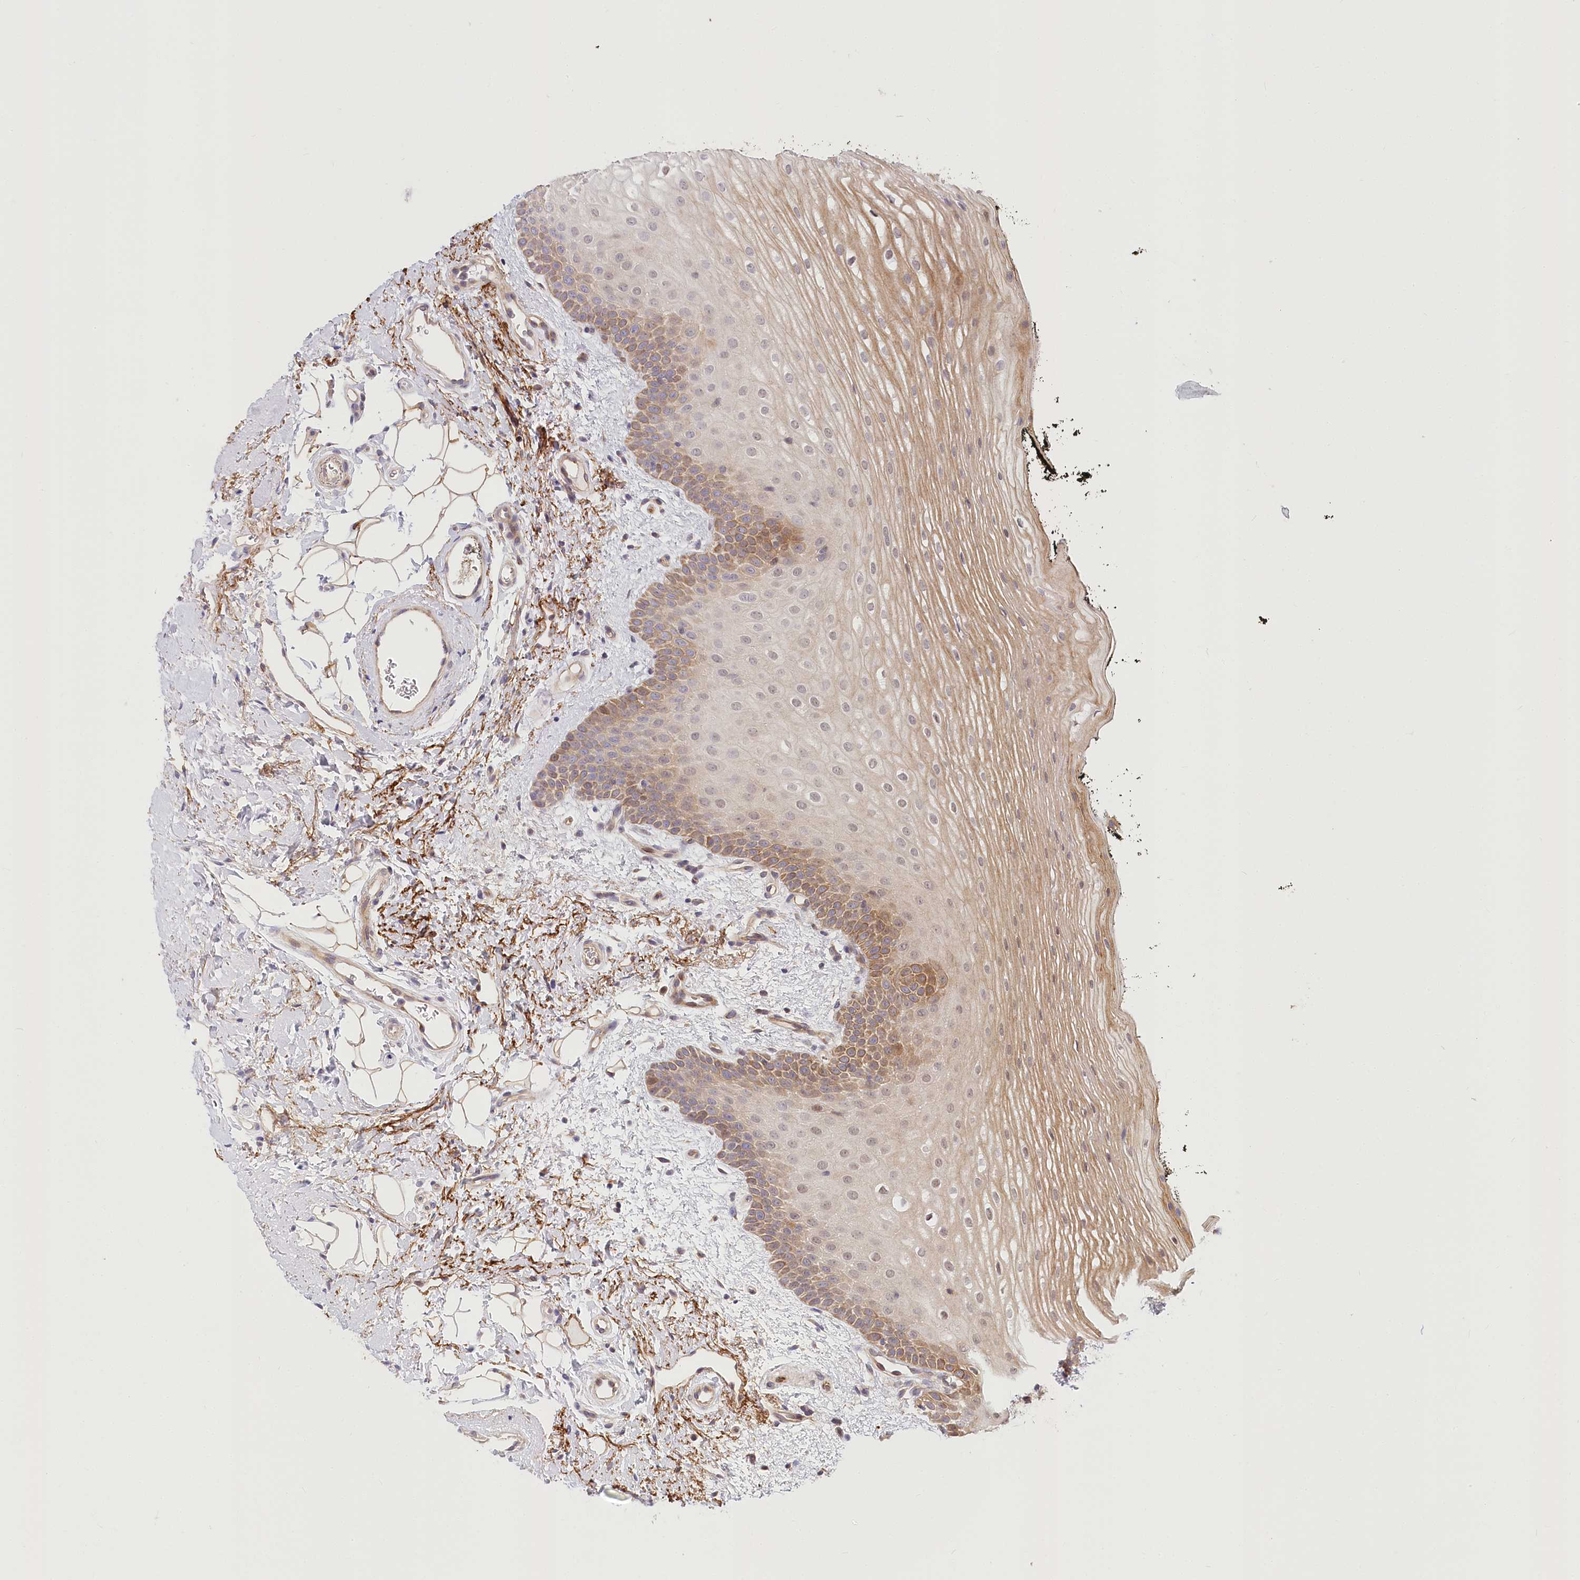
{"staining": {"intensity": "moderate", "quantity": "25%-75%", "location": "cytoplasmic/membranous,nuclear"}, "tissue": "oral mucosa", "cell_type": "Squamous epithelial cells", "image_type": "normal", "snomed": [{"axis": "morphology", "description": "No evidence of malignacy"}, {"axis": "topography", "description": "Oral tissue"}, {"axis": "topography", "description": "Head-Neck"}], "caption": "Squamous epithelial cells demonstrate medium levels of moderate cytoplasmic/membranous,nuclear positivity in approximately 25%-75% of cells in normal oral mucosa.", "gene": "CEP70", "patient": {"sex": "male", "age": 68}}